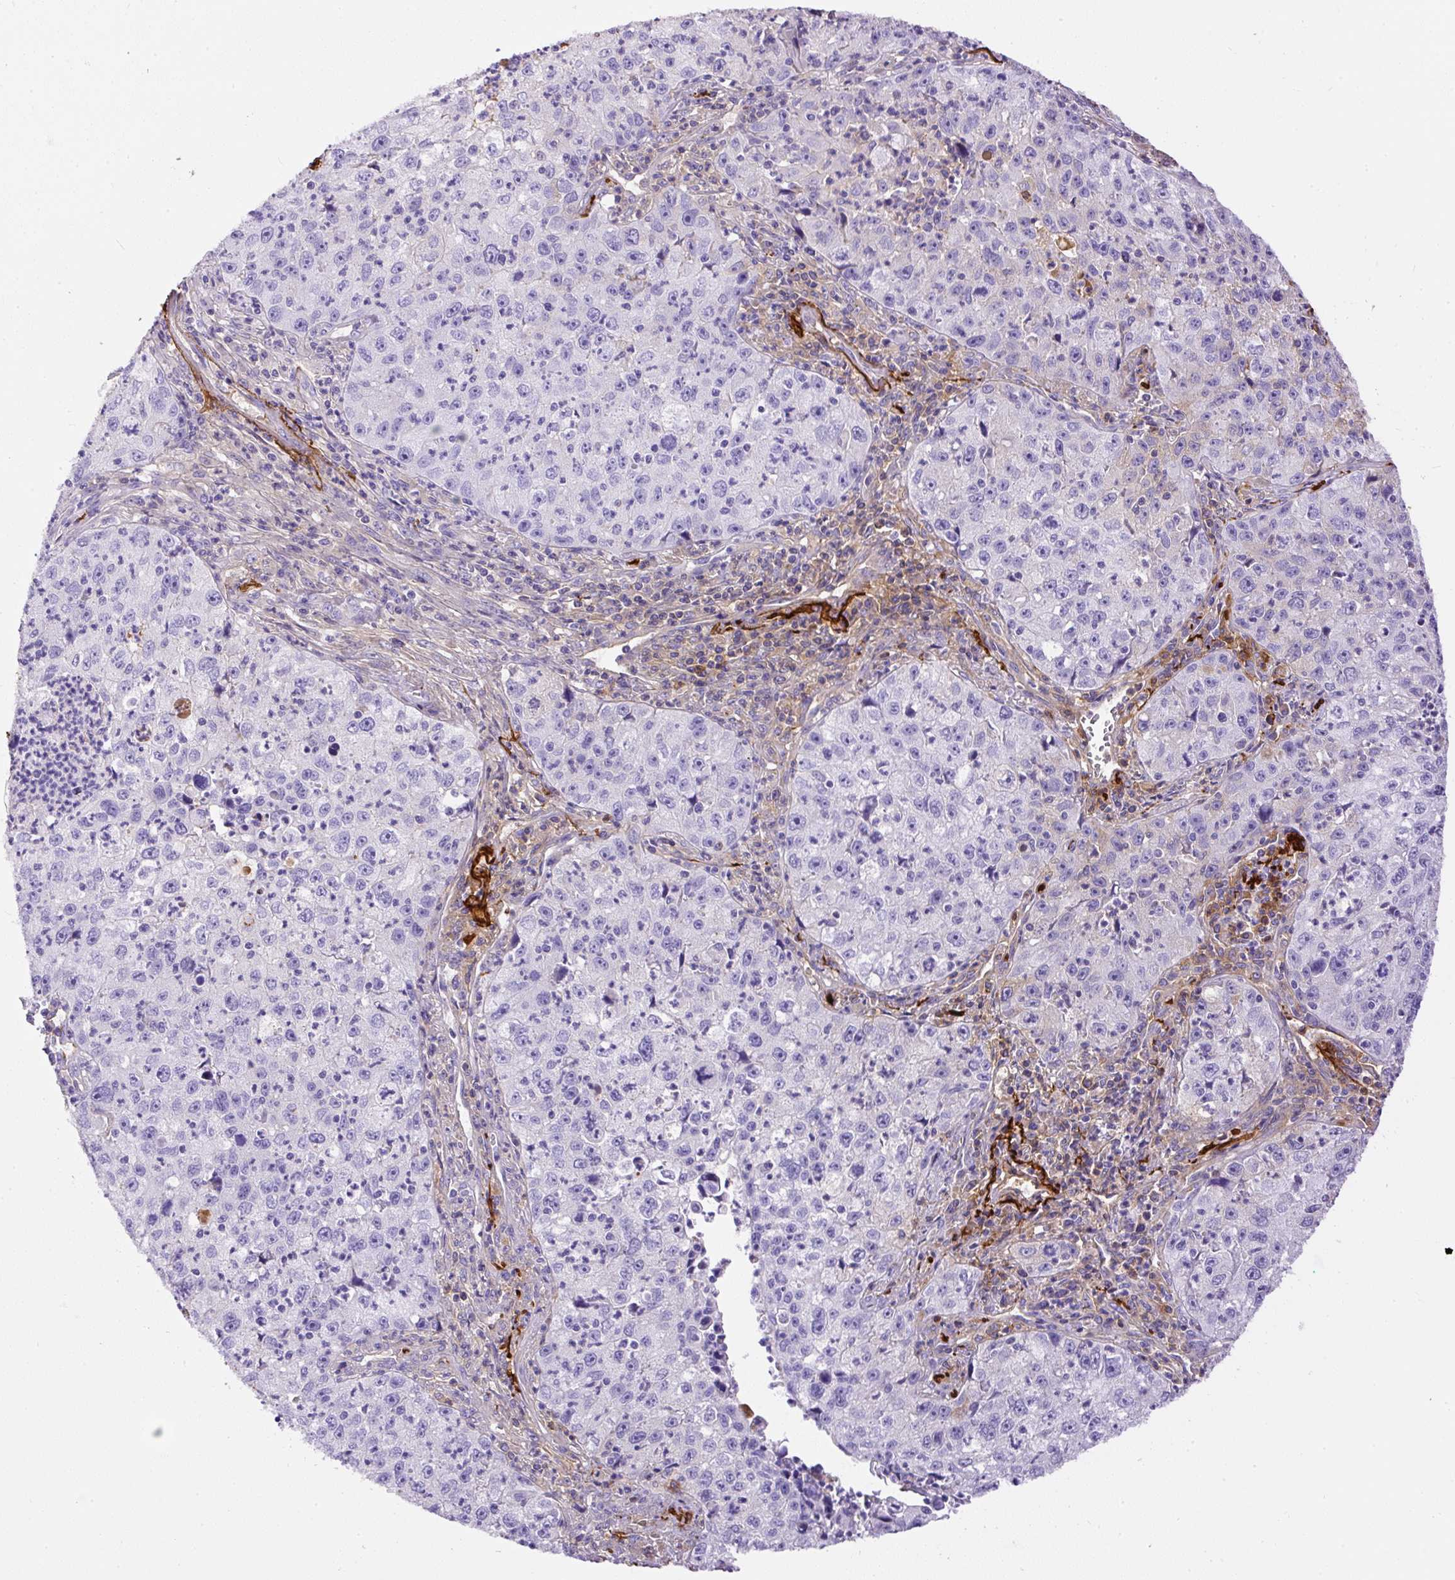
{"staining": {"intensity": "negative", "quantity": "none", "location": "none"}, "tissue": "lung cancer", "cell_type": "Tumor cells", "image_type": "cancer", "snomed": [{"axis": "morphology", "description": "Squamous cell carcinoma, NOS"}, {"axis": "topography", "description": "Lung"}], "caption": "Tumor cells show no significant protein positivity in lung cancer (squamous cell carcinoma).", "gene": "APCS", "patient": {"sex": "male", "age": 71}}